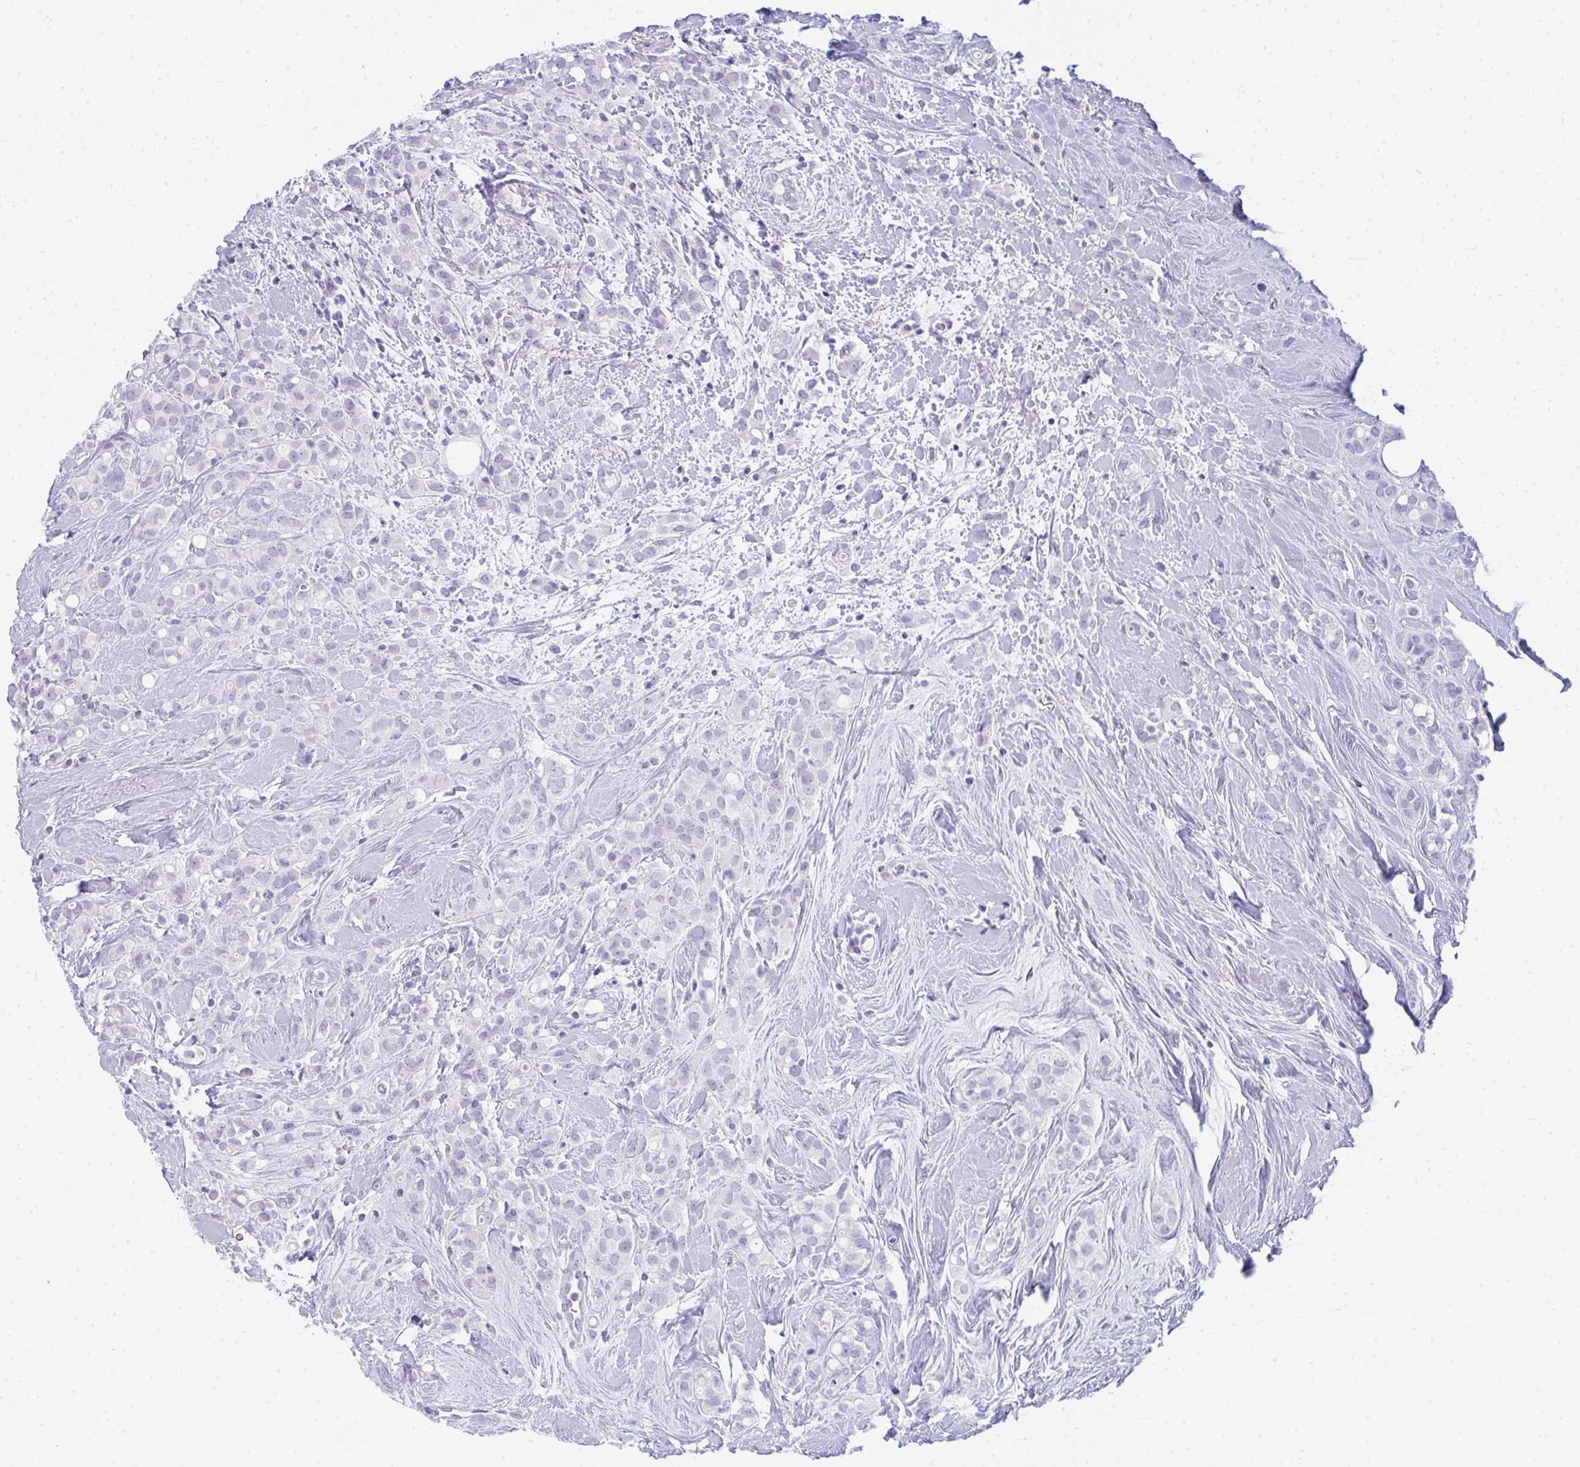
{"staining": {"intensity": "negative", "quantity": "none", "location": "none"}, "tissue": "breast cancer", "cell_type": "Tumor cells", "image_type": "cancer", "snomed": [{"axis": "morphology", "description": "Lobular carcinoma"}, {"axis": "topography", "description": "Breast"}], "caption": "A photomicrograph of human lobular carcinoma (breast) is negative for staining in tumor cells.", "gene": "RLF", "patient": {"sex": "female", "age": 68}}